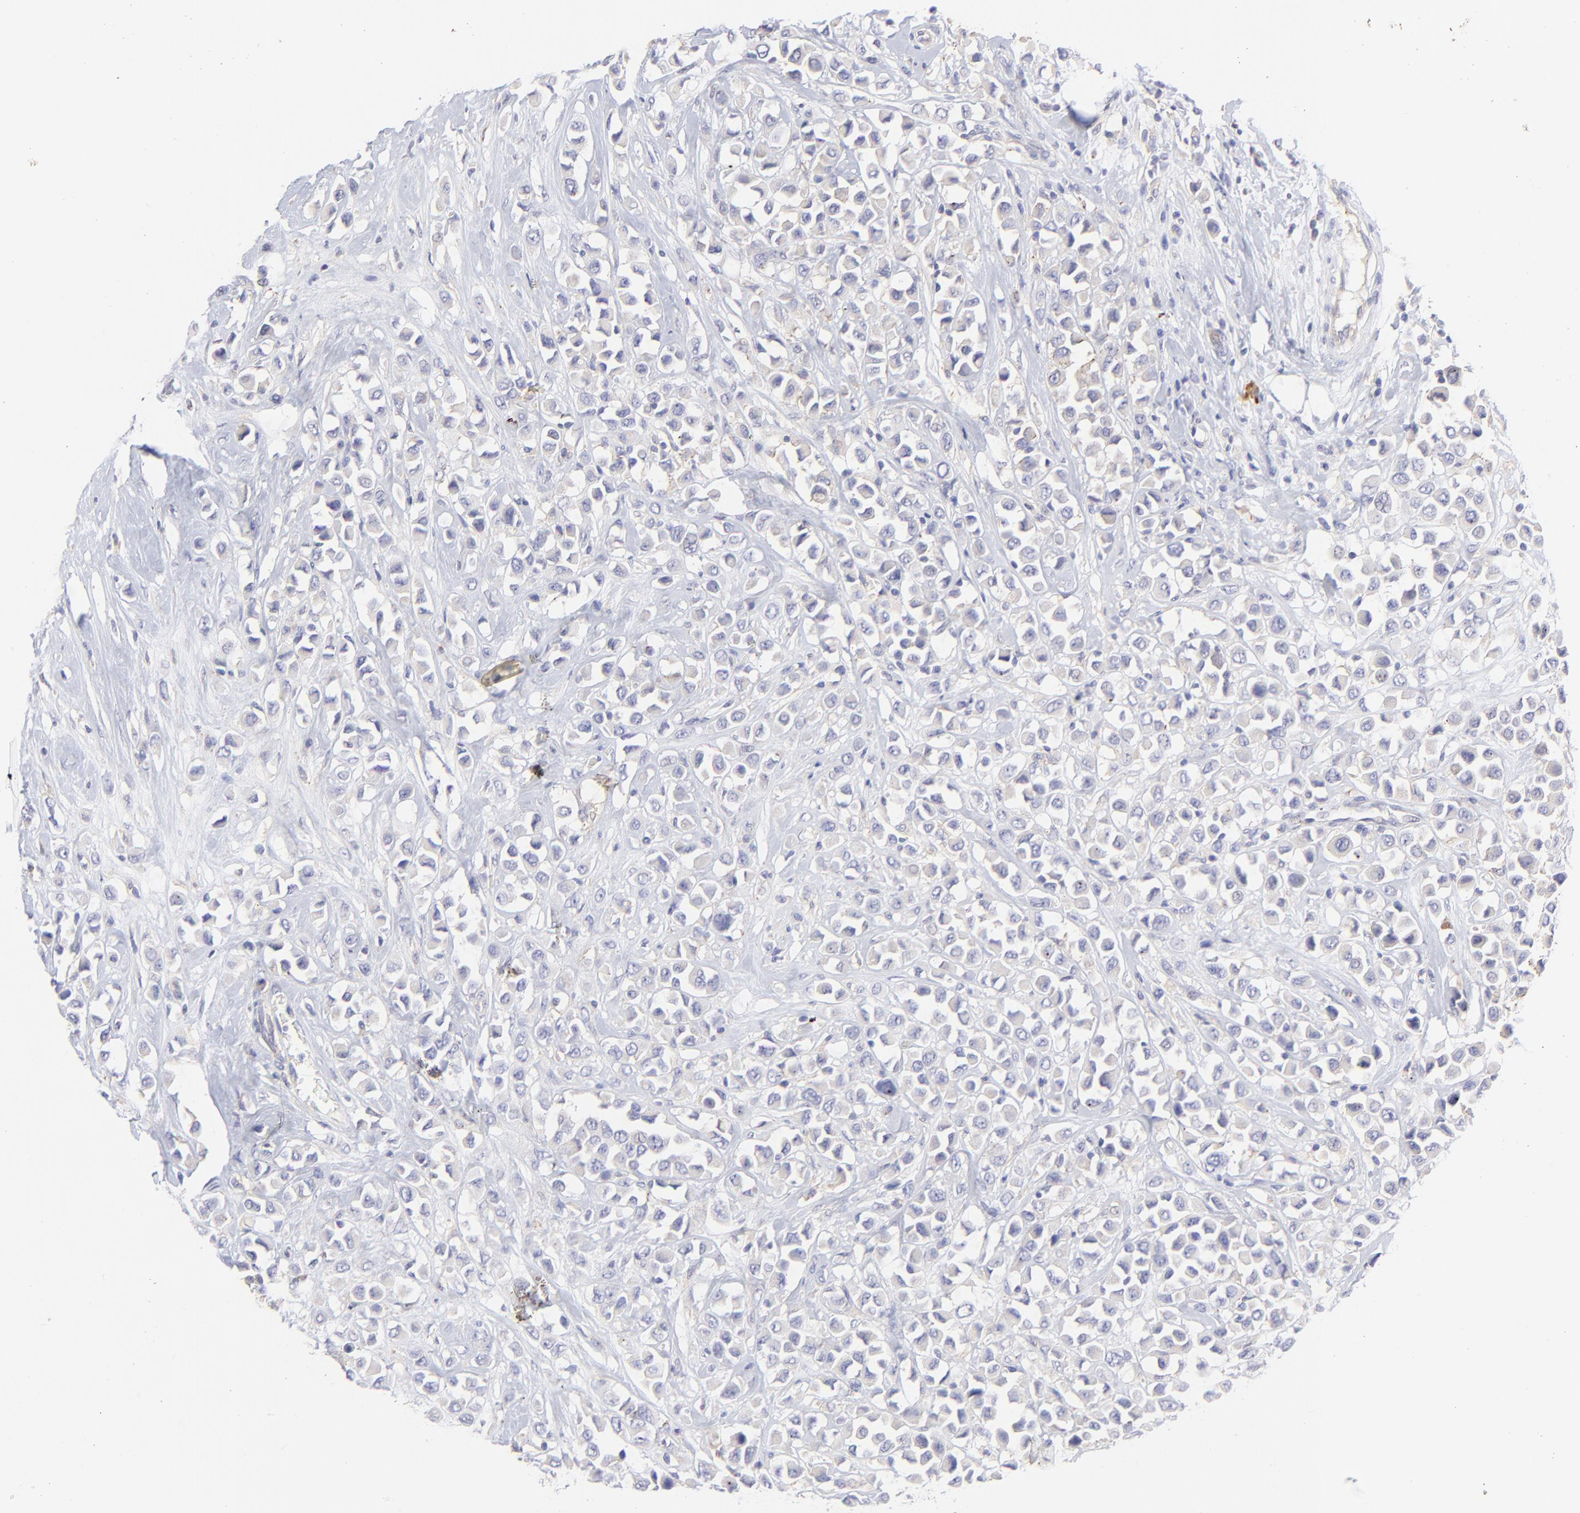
{"staining": {"intensity": "negative", "quantity": "none", "location": "none"}, "tissue": "breast cancer", "cell_type": "Tumor cells", "image_type": "cancer", "snomed": [{"axis": "morphology", "description": "Duct carcinoma"}, {"axis": "topography", "description": "Breast"}], "caption": "DAB (3,3'-diaminobenzidine) immunohistochemical staining of breast cancer demonstrates no significant positivity in tumor cells.", "gene": "LHFPL1", "patient": {"sex": "female", "age": 61}}